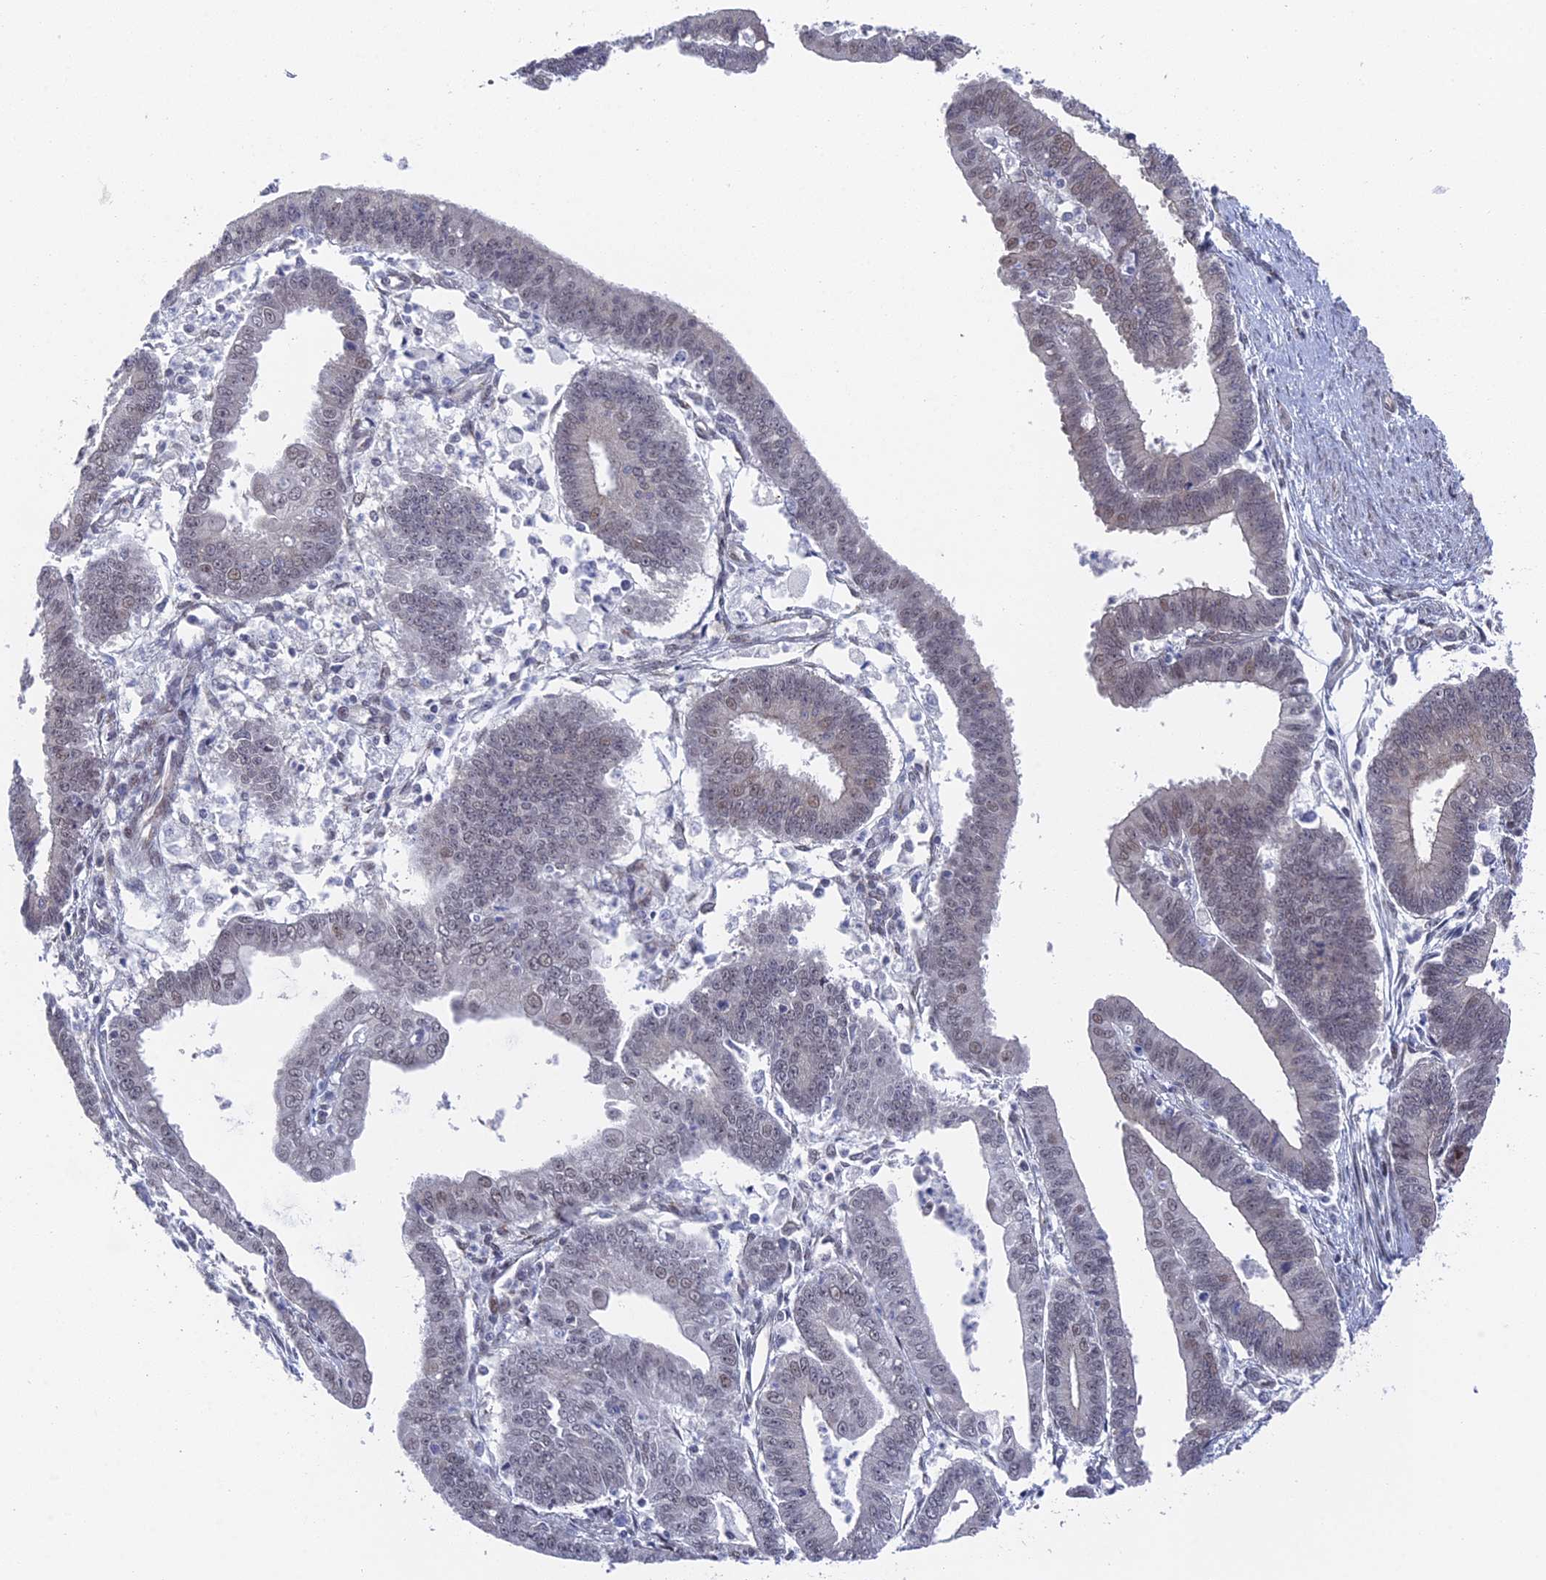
{"staining": {"intensity": "weak", "quantity": "<25%", "location": "nuclear"}, "tissue": "endometrial cancer", "cell_type": "Tumor cells", "image_type": "cancer", "snomed": [{"axis": "morphology", "description": "Adenocarcinoma, NOS"}, {"axis": "topography", "description": "Endometrium"}], "caption": "Immunohistochemistry (IHC) micrograph of neoplastic tissue: endometrial adenocarcinoma stained with DAB exhibits no significant protein expression in tumor cells. (DAB immunohistochemistry visualized using brightfield microscopy, high magnification).", "gene": "FHIP2A", "patient": {"sex": "female", "age": 73}}